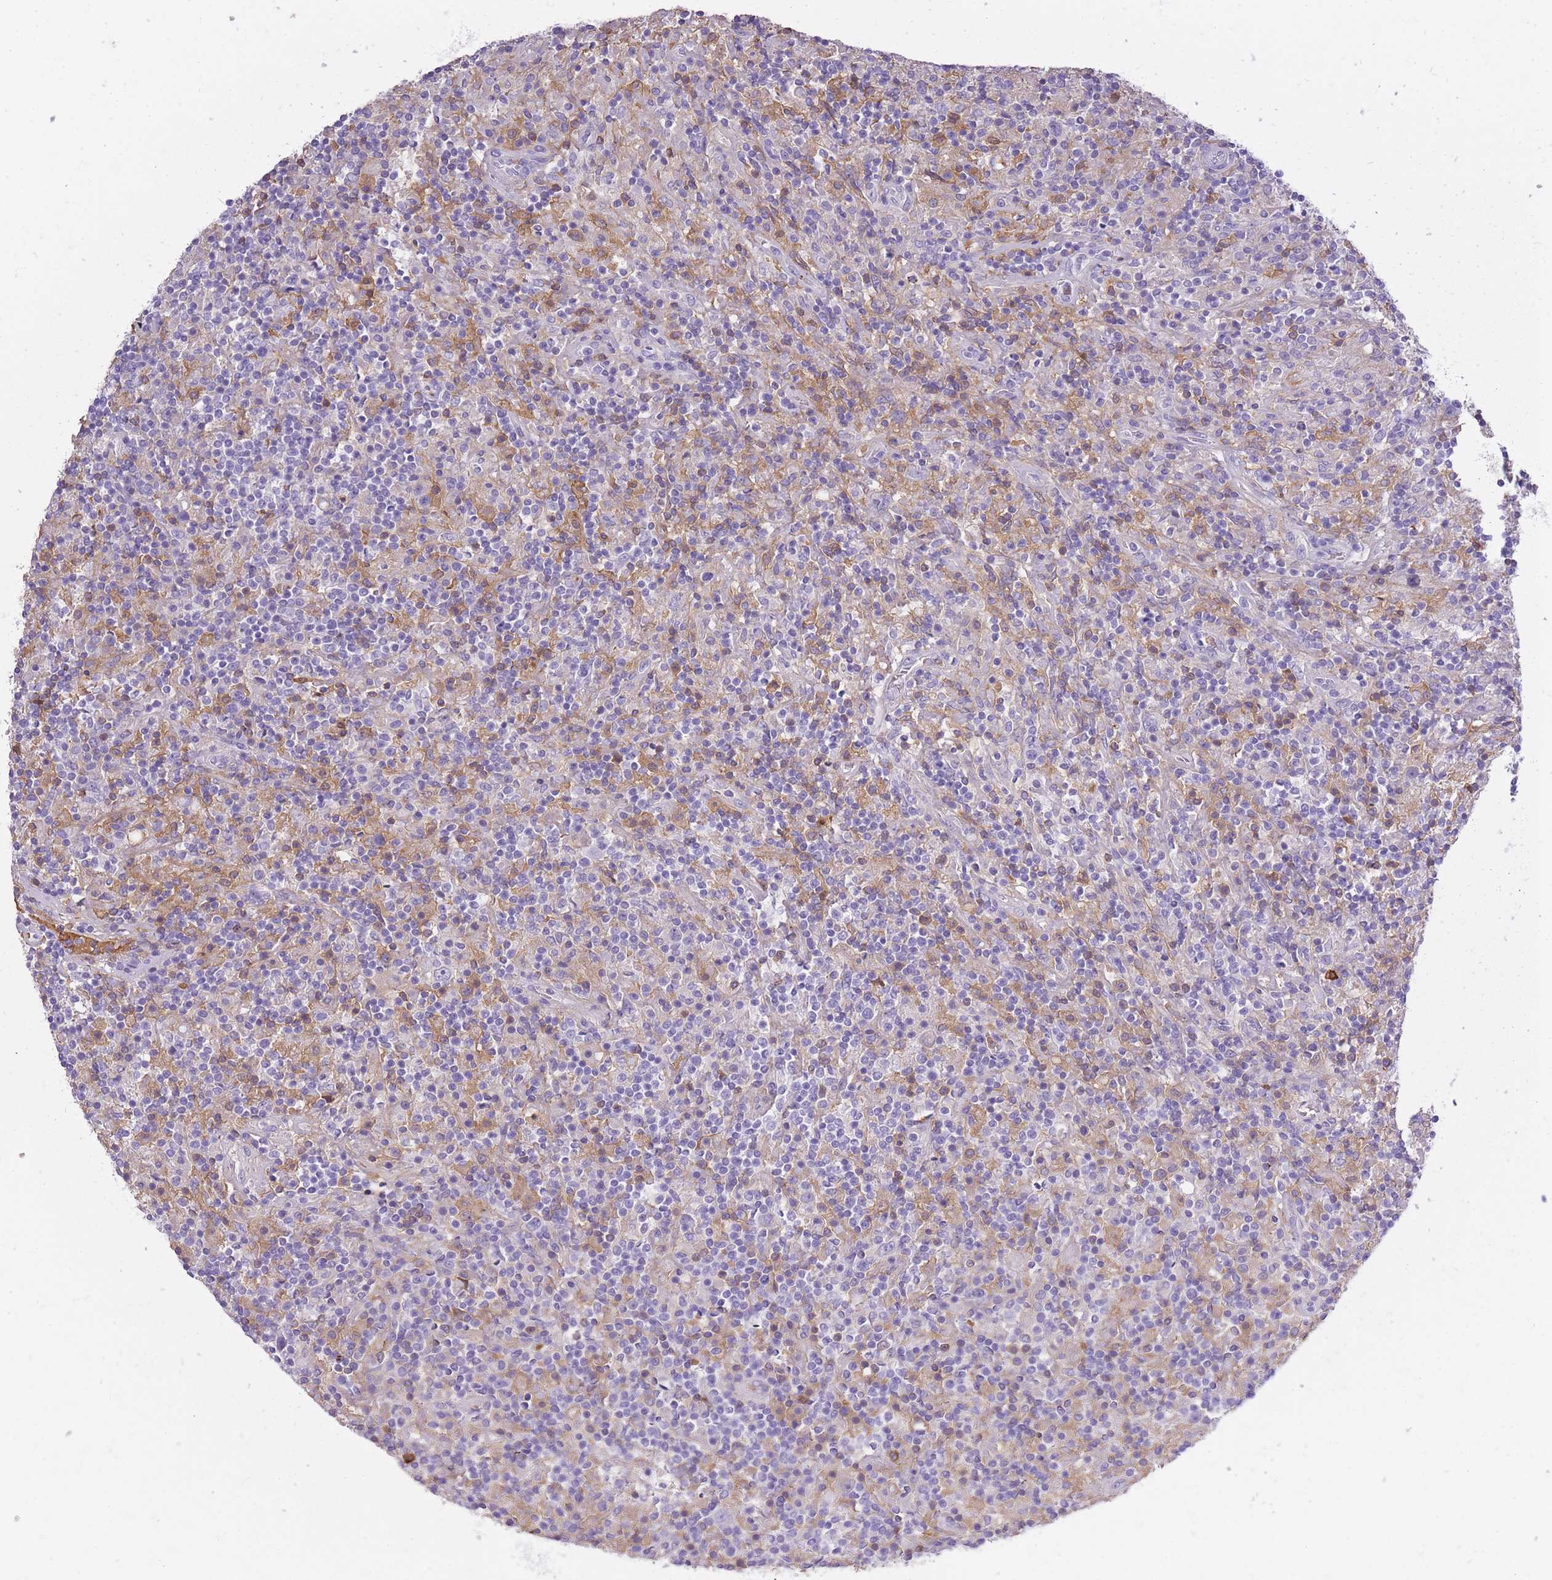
{"staining": {"intensity": "negative", "quantity": "none", "location": "none"}, "tissue": "lymphoma", "cell_type": "Tumor cells", "image_type": "cancer", "snomed": [{"axis": "morphology", "description": "Hodgkin's disease, NOS"}, {"axis": "topography", "description": "Lymph node"}], "caption": "Immunohistochemical staining of human Hodgkin's disease displays no significant expression in tumor cells.", "gene": "IGKV1D-42", "patient": {"sex": "male", "age": 70}}